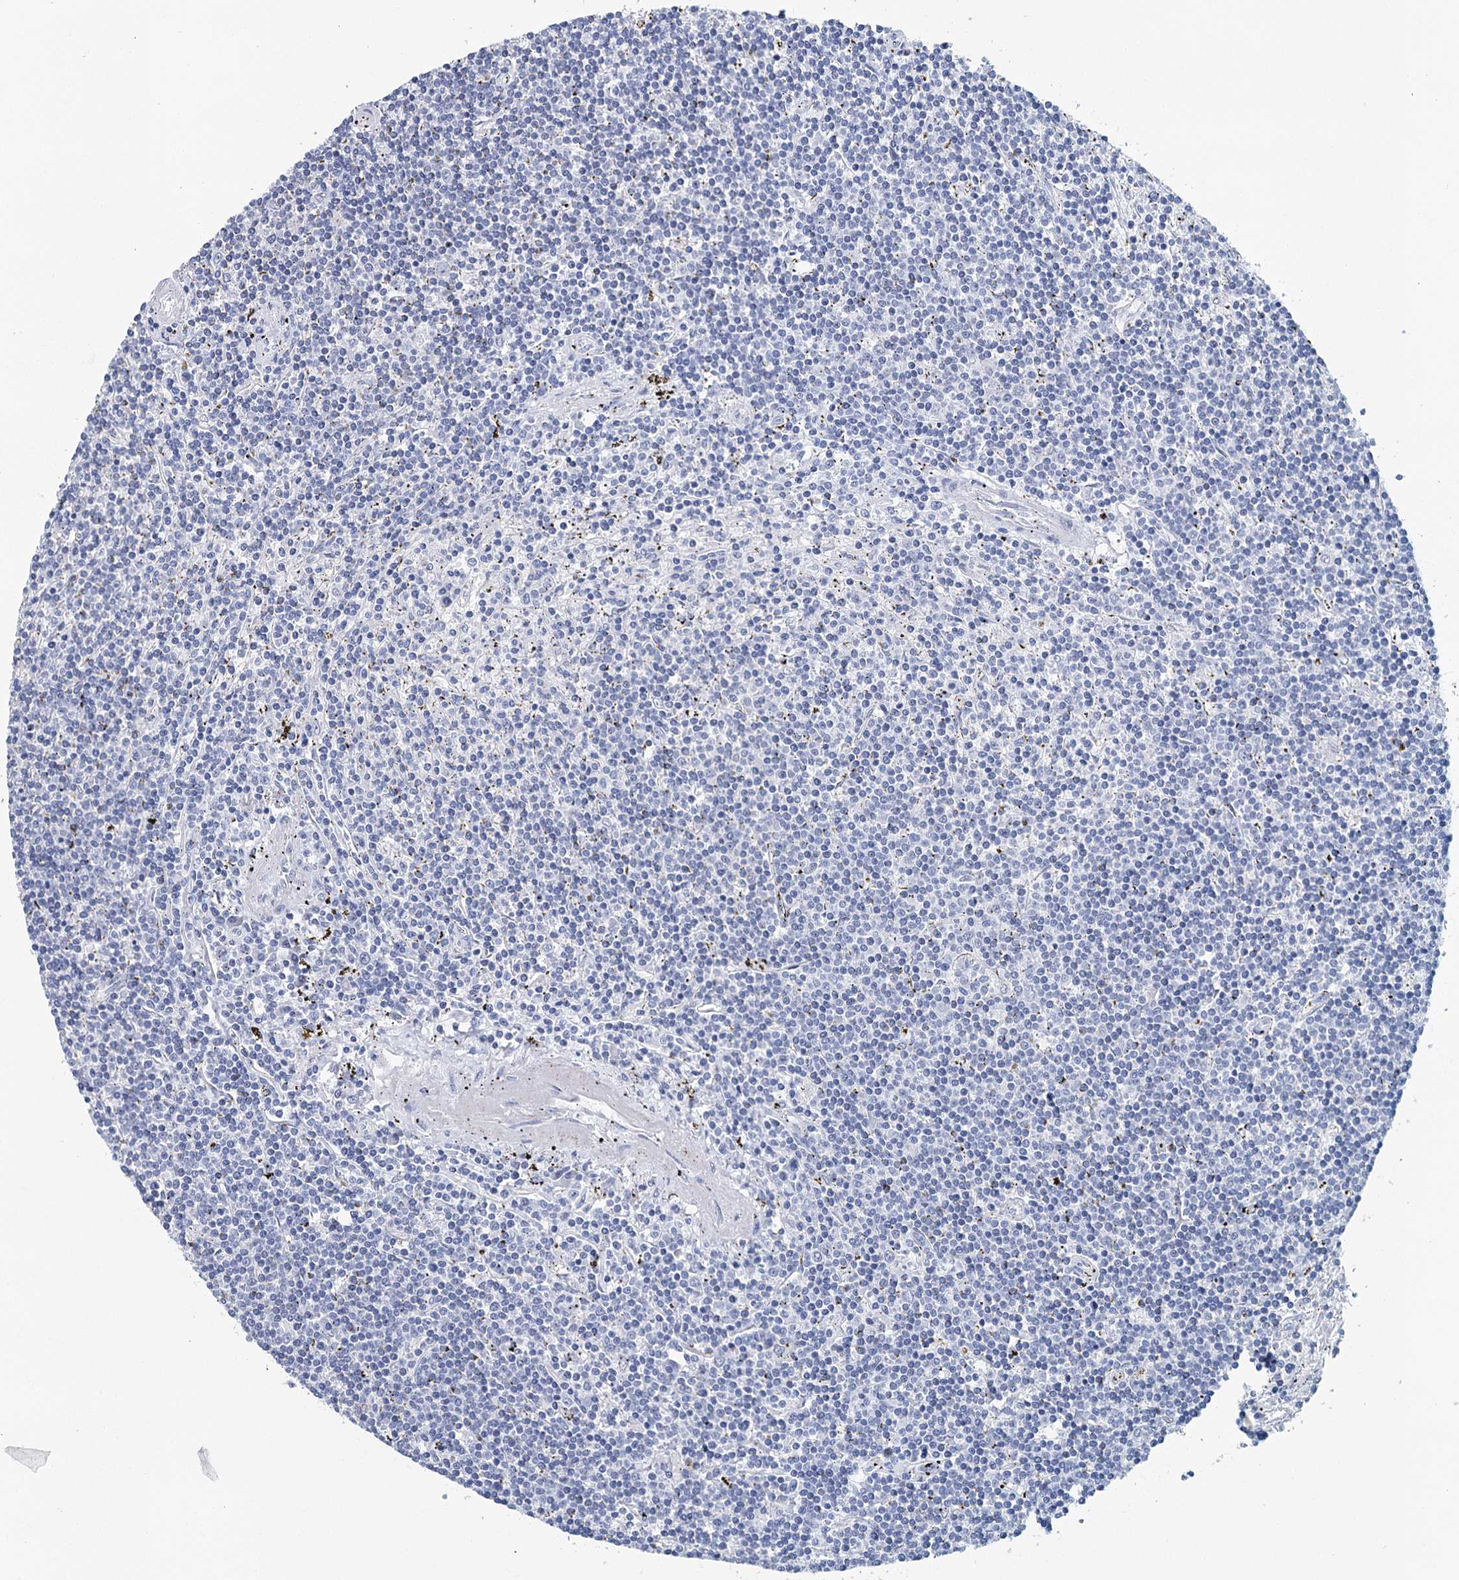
{"staining": {"intensity": "negative", "quantity": "none", "location": "none"}, "tissue": "lymphoma", "cell_type": "Tumor cells", "image_type": "cancer", "snomed": [{"axis": "morphology", "description": "Malignant lymphoma, non-Hodgkin's type, Low grade"}, {"axis": "topography", "description": "Spleen"}], "caption": "This image is of malignant lymphoma, non-Hodgkin's type (low-grade) stained with immunohistochemistry to label a protein in brown with the nuclei are counter-stained blue. There is no positivity in tumor cells.", "gene": "METTL7B", "patient": {"sex": "male", "age": 76}}